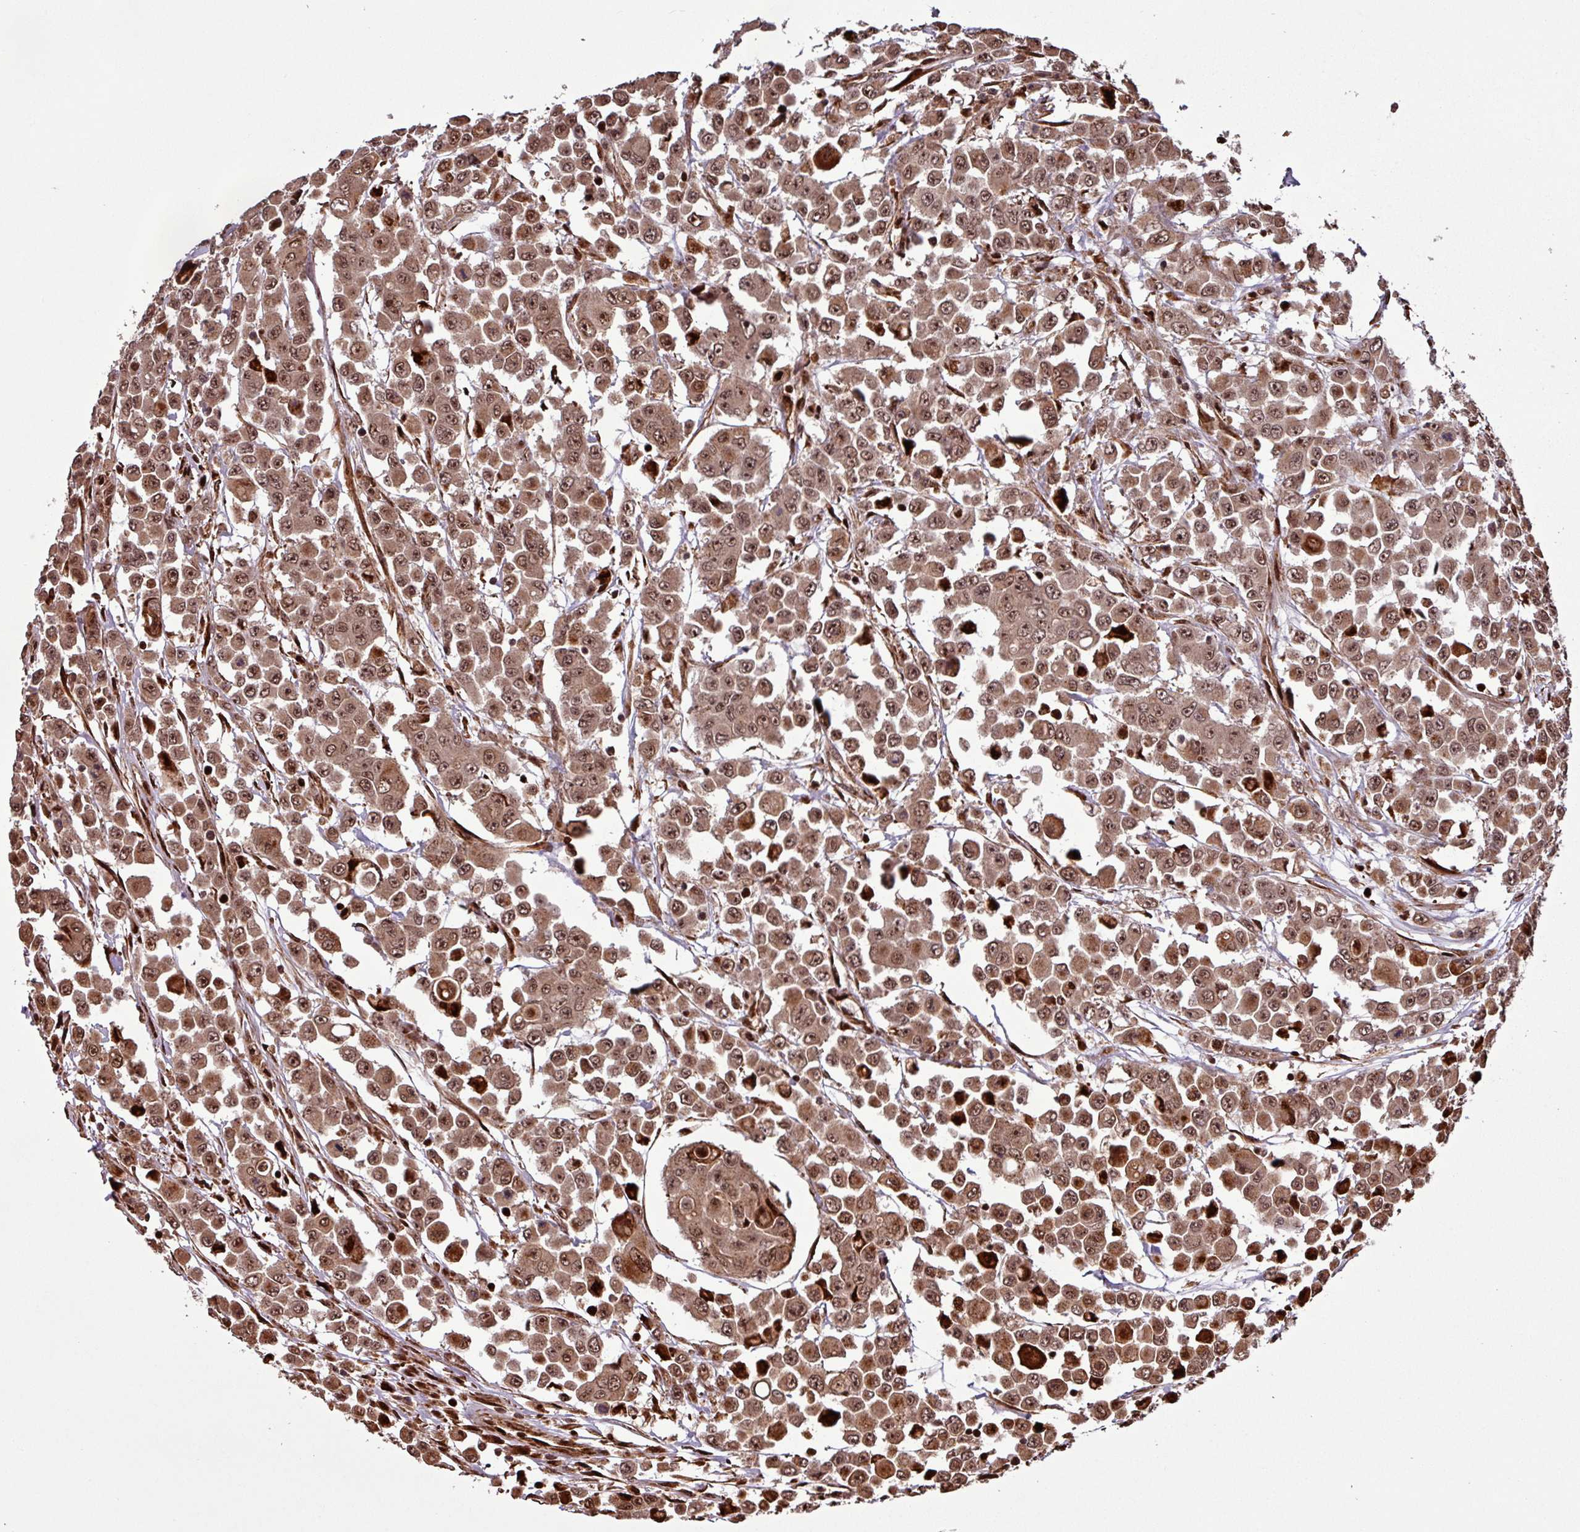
{"staining": {"intensity": "moderate", "quantity": ">75%", "location": "cytoplasmic/membranous,nuclear"}, "tissue": "colorectal cancer", "cell_type": "Tumor cells", "image_type": "cancer", "snomed": [{"axis": "morphology", "description": "Adenocarcinoma, NOS"}, {"axis": "topography", "description": "Colon"}], "caption": "High-power microscopy captured an IHC micrograph of colorectal cancer (adenocarcinoma), revealing moderate cytoplasmic/membranous and nuclear expression in approximately >75% of tumor cells.", "gene": "SLC22A24", "patient": {"sex": "male", "age": 51}}